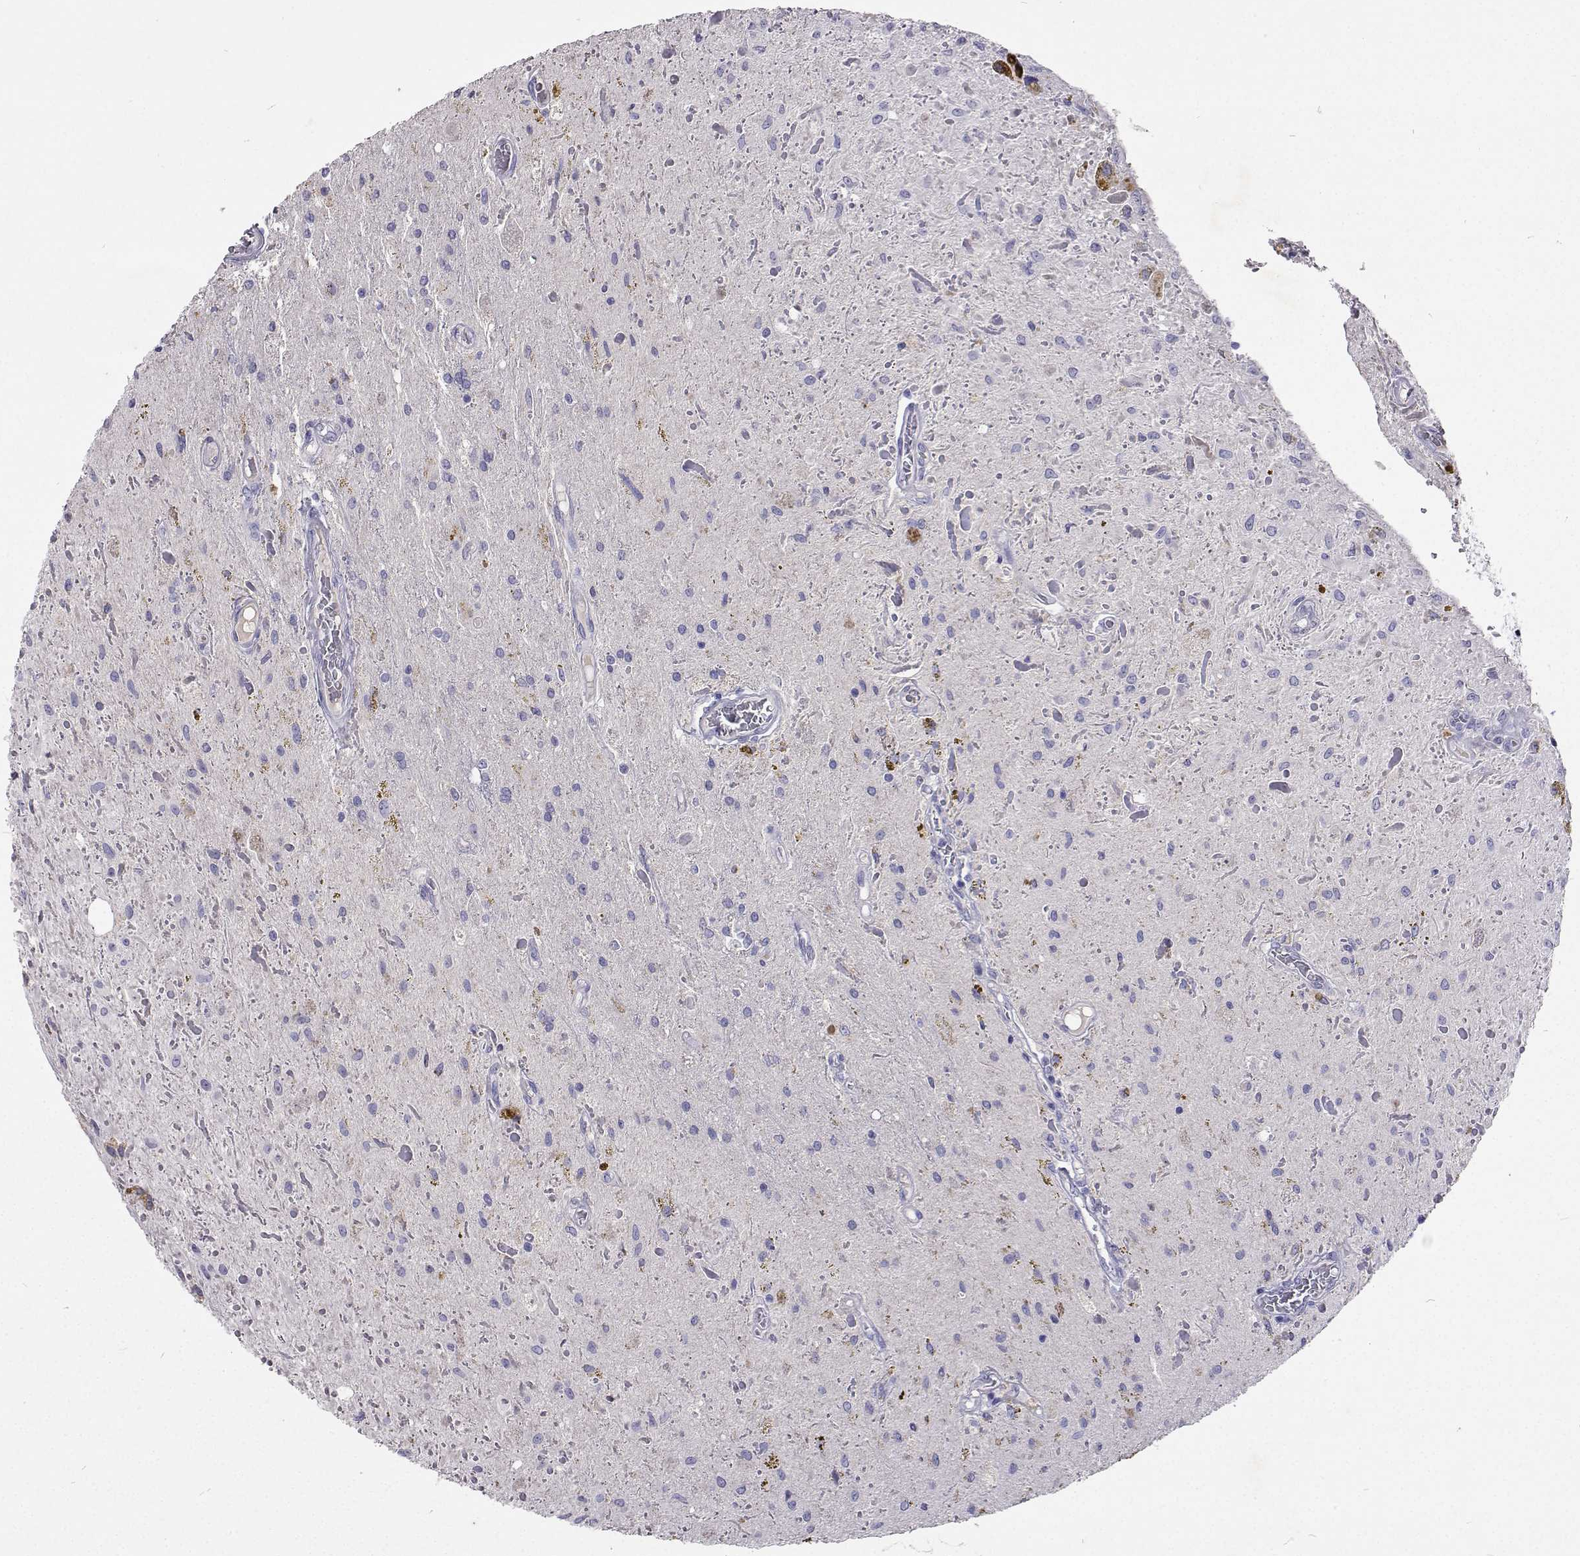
{"staining": {"intensity": "negative", "quantity": "none", "location": "none"}, "tissue": "glioma", "cell_type": "Tumor cells", "image_type": "cancer", "snomed": [{"axis": "morphology", "description": "Glioma, malignant, Low grade"}, {"axis": "topography", "description": "Cerebellum"}], "caption": "IHC histopathology image of human low-grade glioma (malignant) stained for a protein (brown), which shows no expression in tumor cells.", "gene": "CFAP44", "patient": {"sex": "female", "age": 14}}